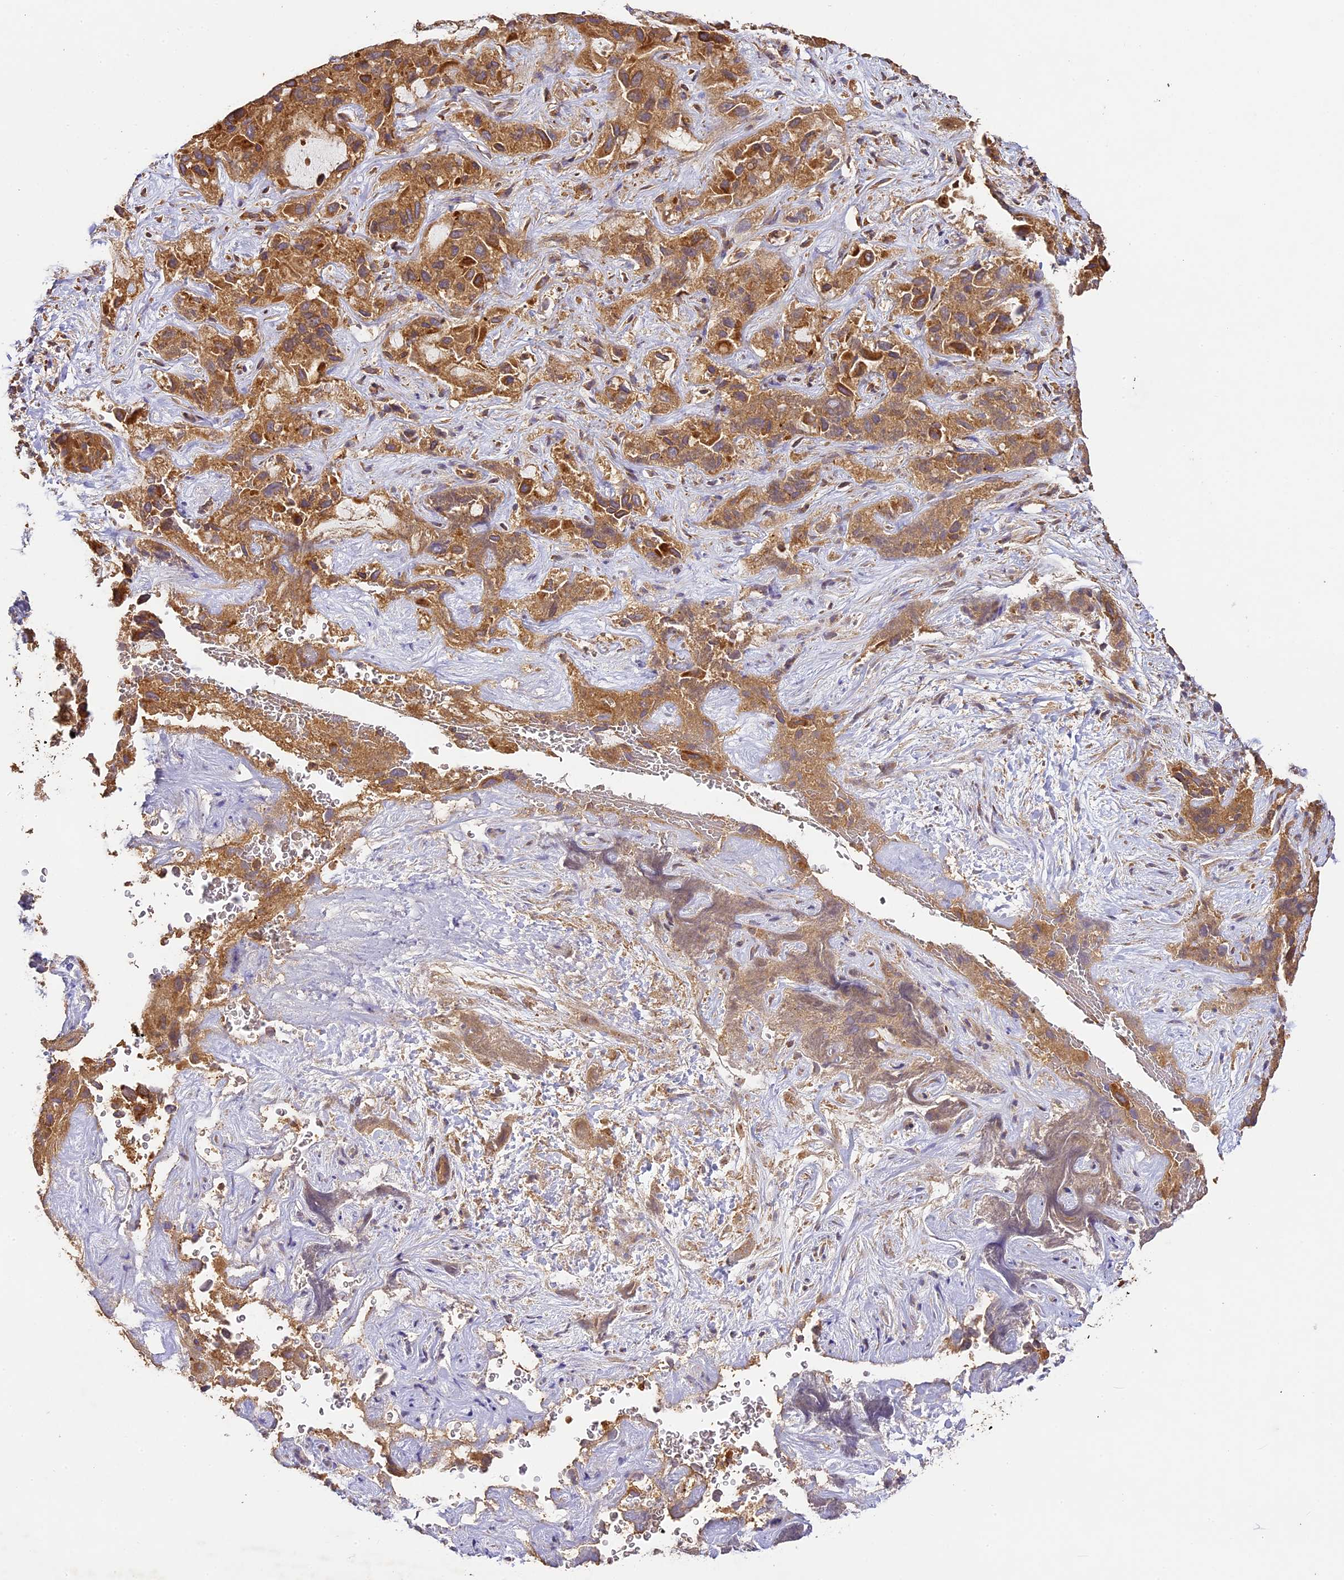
{"staining": {"intensity": "strong", "quantity": ">75%", "location": "cytoplasmic/membranous"}, "tissue": "liver cancer", "cell_type": "Tumor cells", "image_type": "cancer", "snomed": [{"axis": "morphology", "description": "Cholangiocarcinoma"}, {"axis": "topography", "description": "Liver"}], "caption": "The micrograph exhibits staining of liver cancer (cholangiocarcinoma), revealing strong cytoplasmic/membranous protein expression (brown color) within tumor cells.", "gene": "BRAP", "patient": {"sex": "female", "age": 52}}